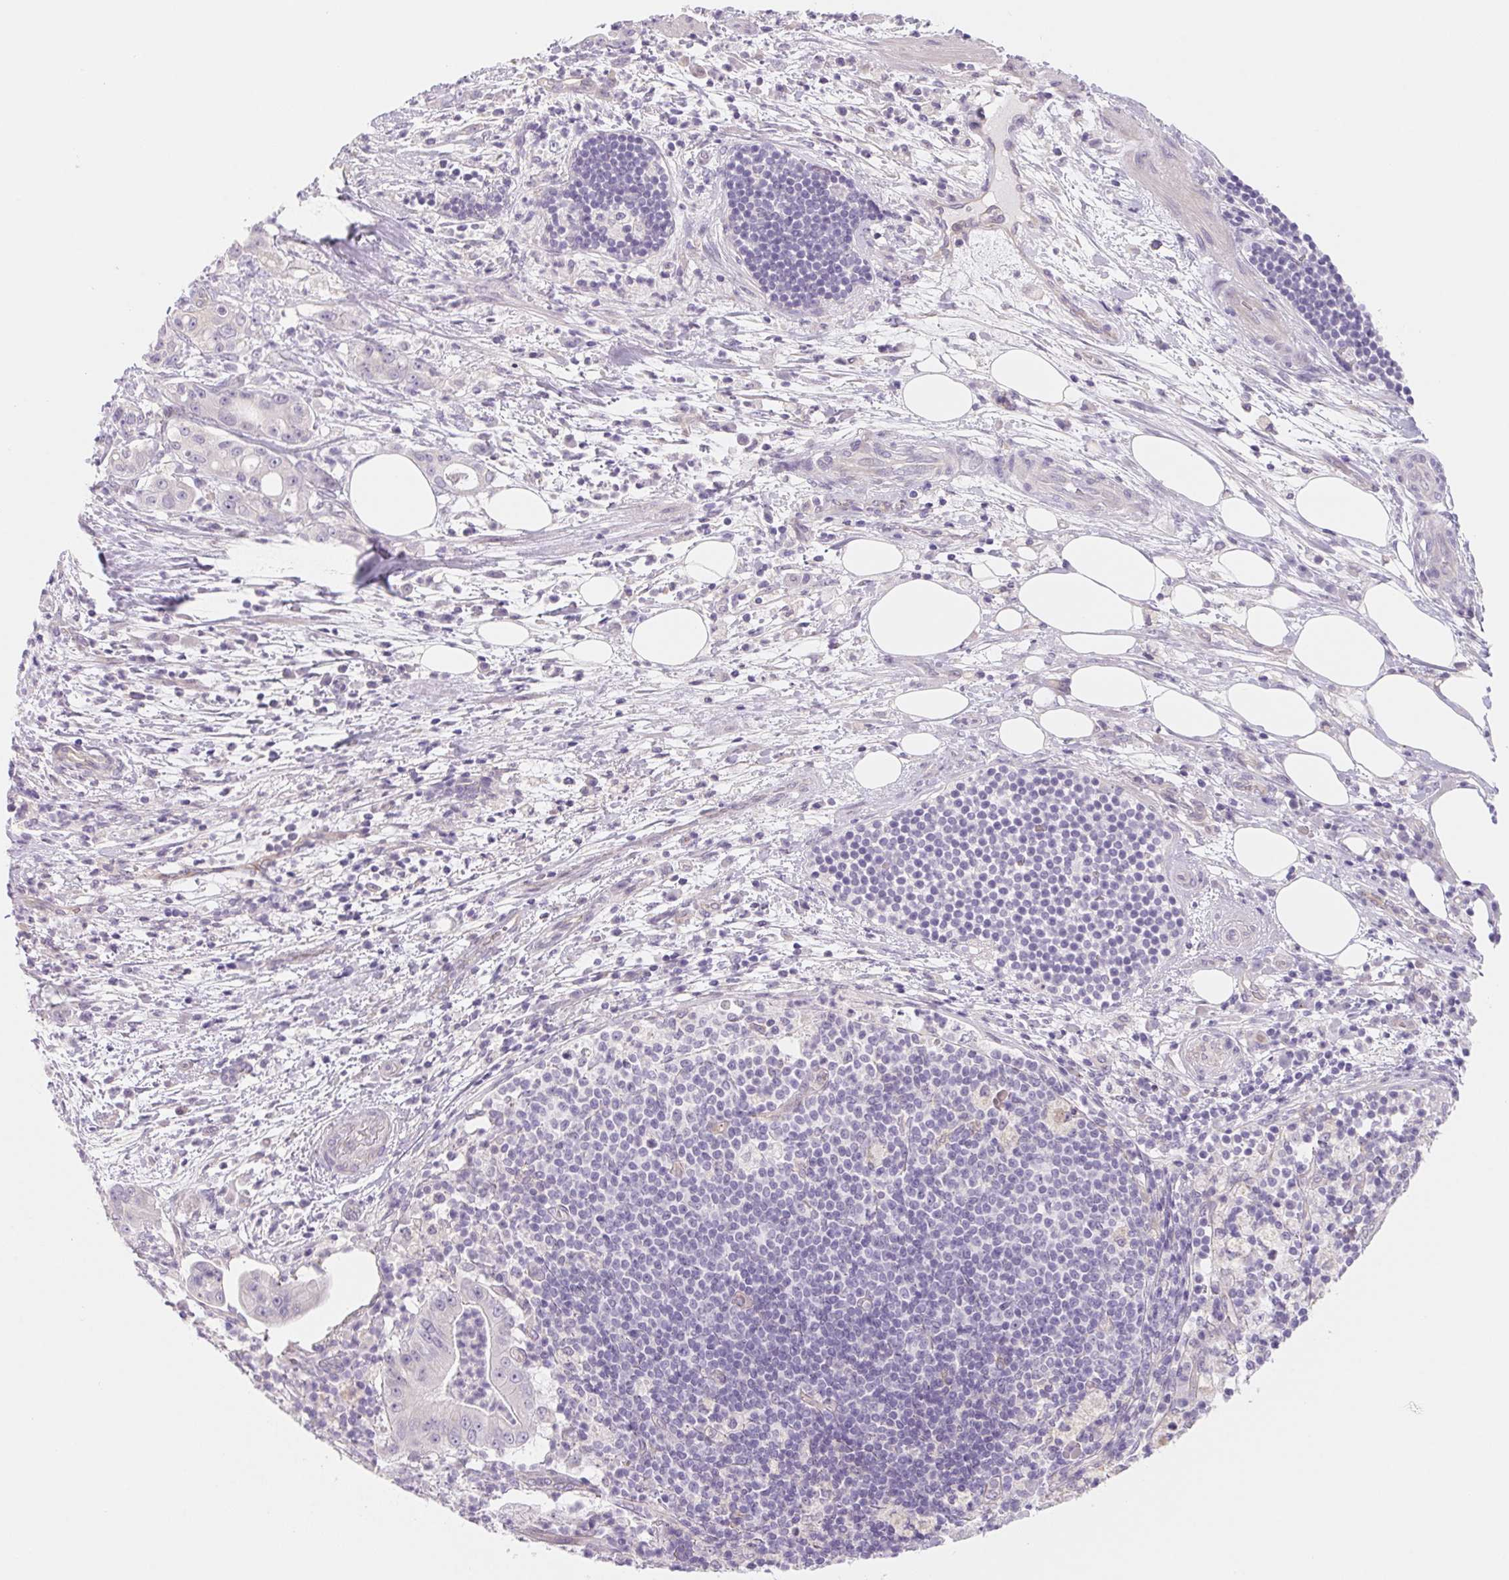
{"staining": {"intensity": "negative", "quantity": "none", "location": "none"}, "tissue": "pancreatic cancer", "cell_type": "Tumor cells", "image_type": "cancer", "snomed": [{"axis": "morphology", "description": "Adenocarcinoma, NOS"}, {"axis": "topography", "description": "Pancreas"}], "caption": "The histopathology image displays no staining of tumor cells in adenocarcinoma (pancreatic).", "gene": "CTNND2", "patient": {"sex": "male", "age": 71}}